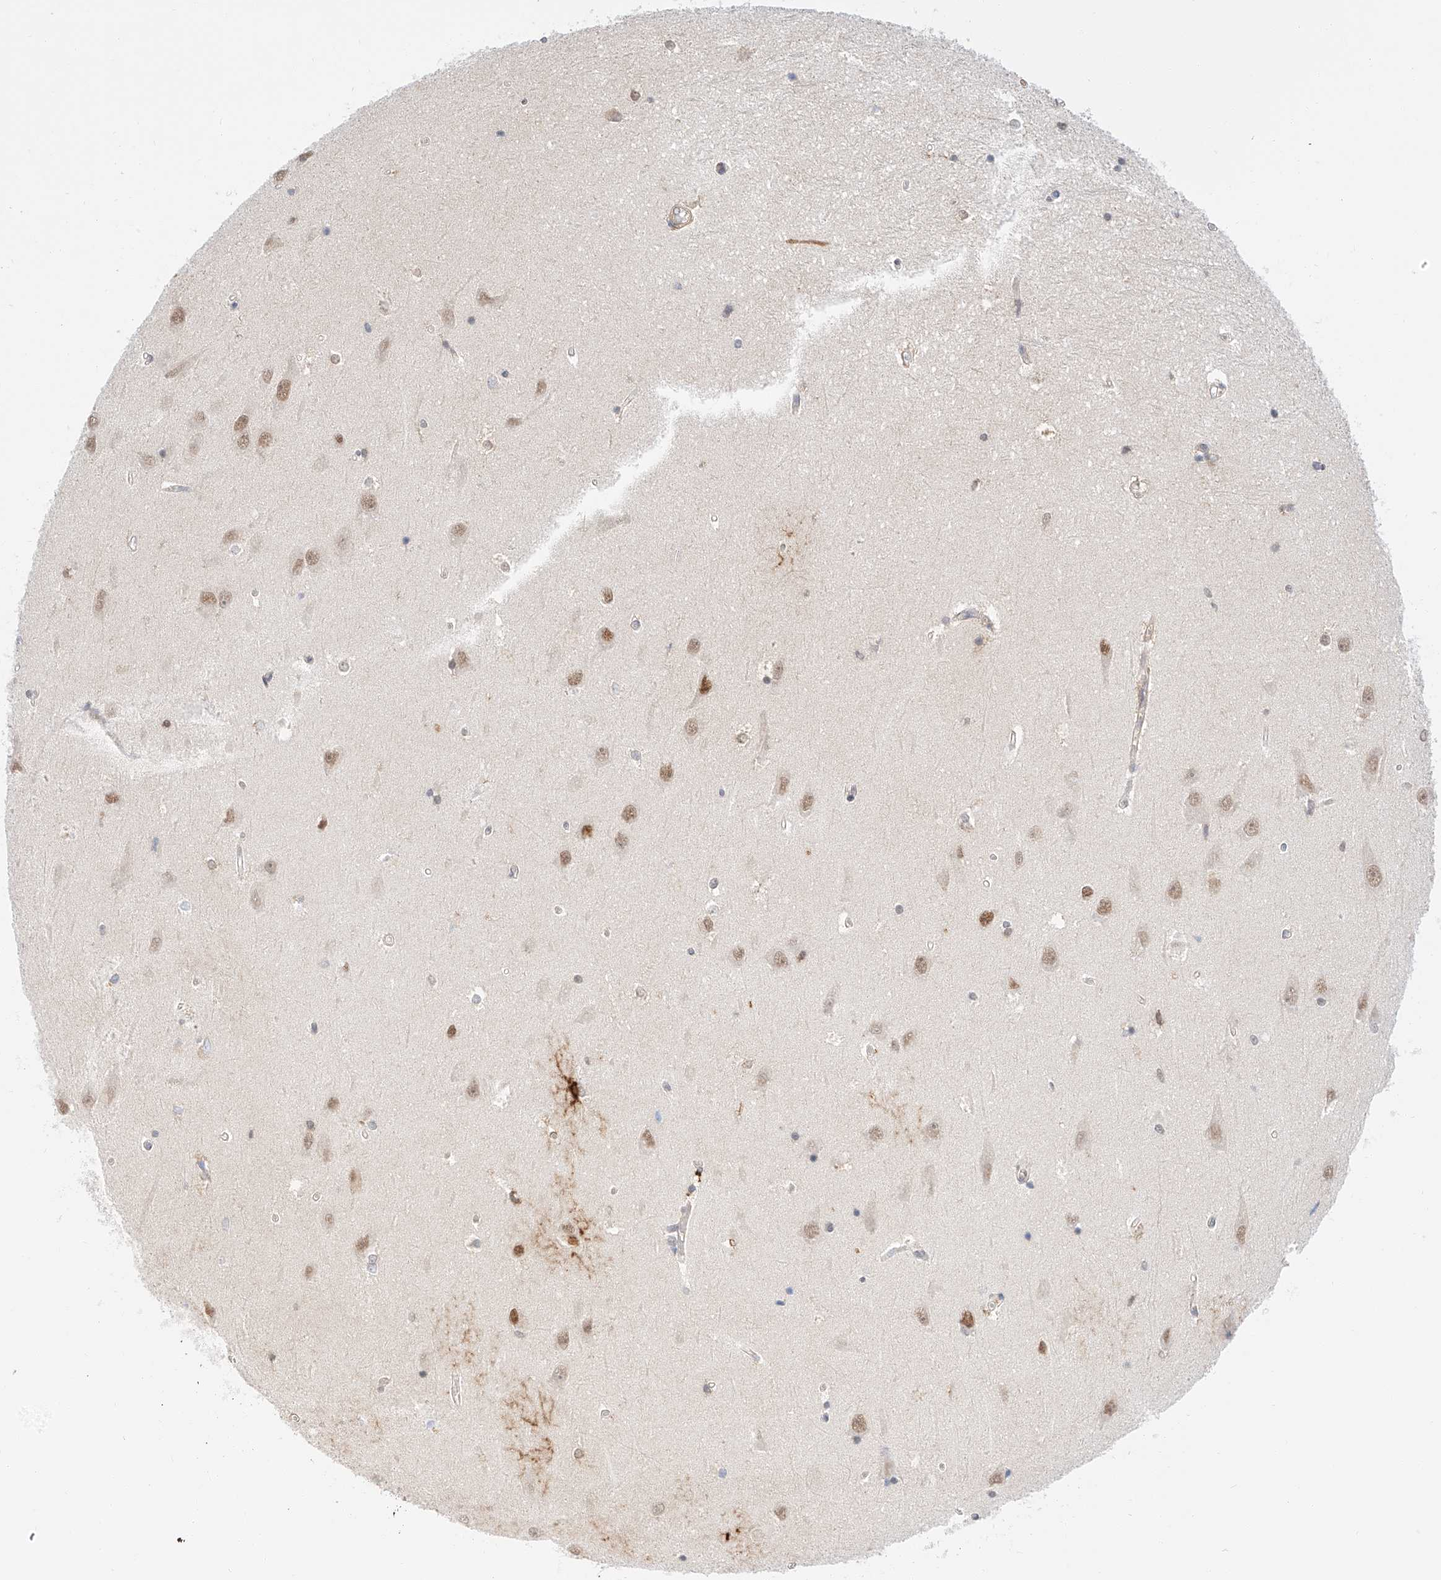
{"staining": {"intensity": "strong", "quantity": "<25%", "location": "cytoplasmic/membranous,nuclear"}, "tissue": "hippocampus", "cell_type": "Glial cells", "image_type": "normal", "snomed": [{"axis": "morphology", "description": "Normal tissue, NOS"}, {"axis": "topography", "description": "Hippocampus"}], "caption": "A photomicrograph of human hippocampus stained for a protein demonstrates strong cytoplasmic/membranous,nuclear brown staining in glial cells. (DAB (3,3'-diaminobenzidine) = brown stain, brightfield microscopy at high magnification).", "gene": "CARMIL1", "patient": {"sex": "male", "age": 45}}